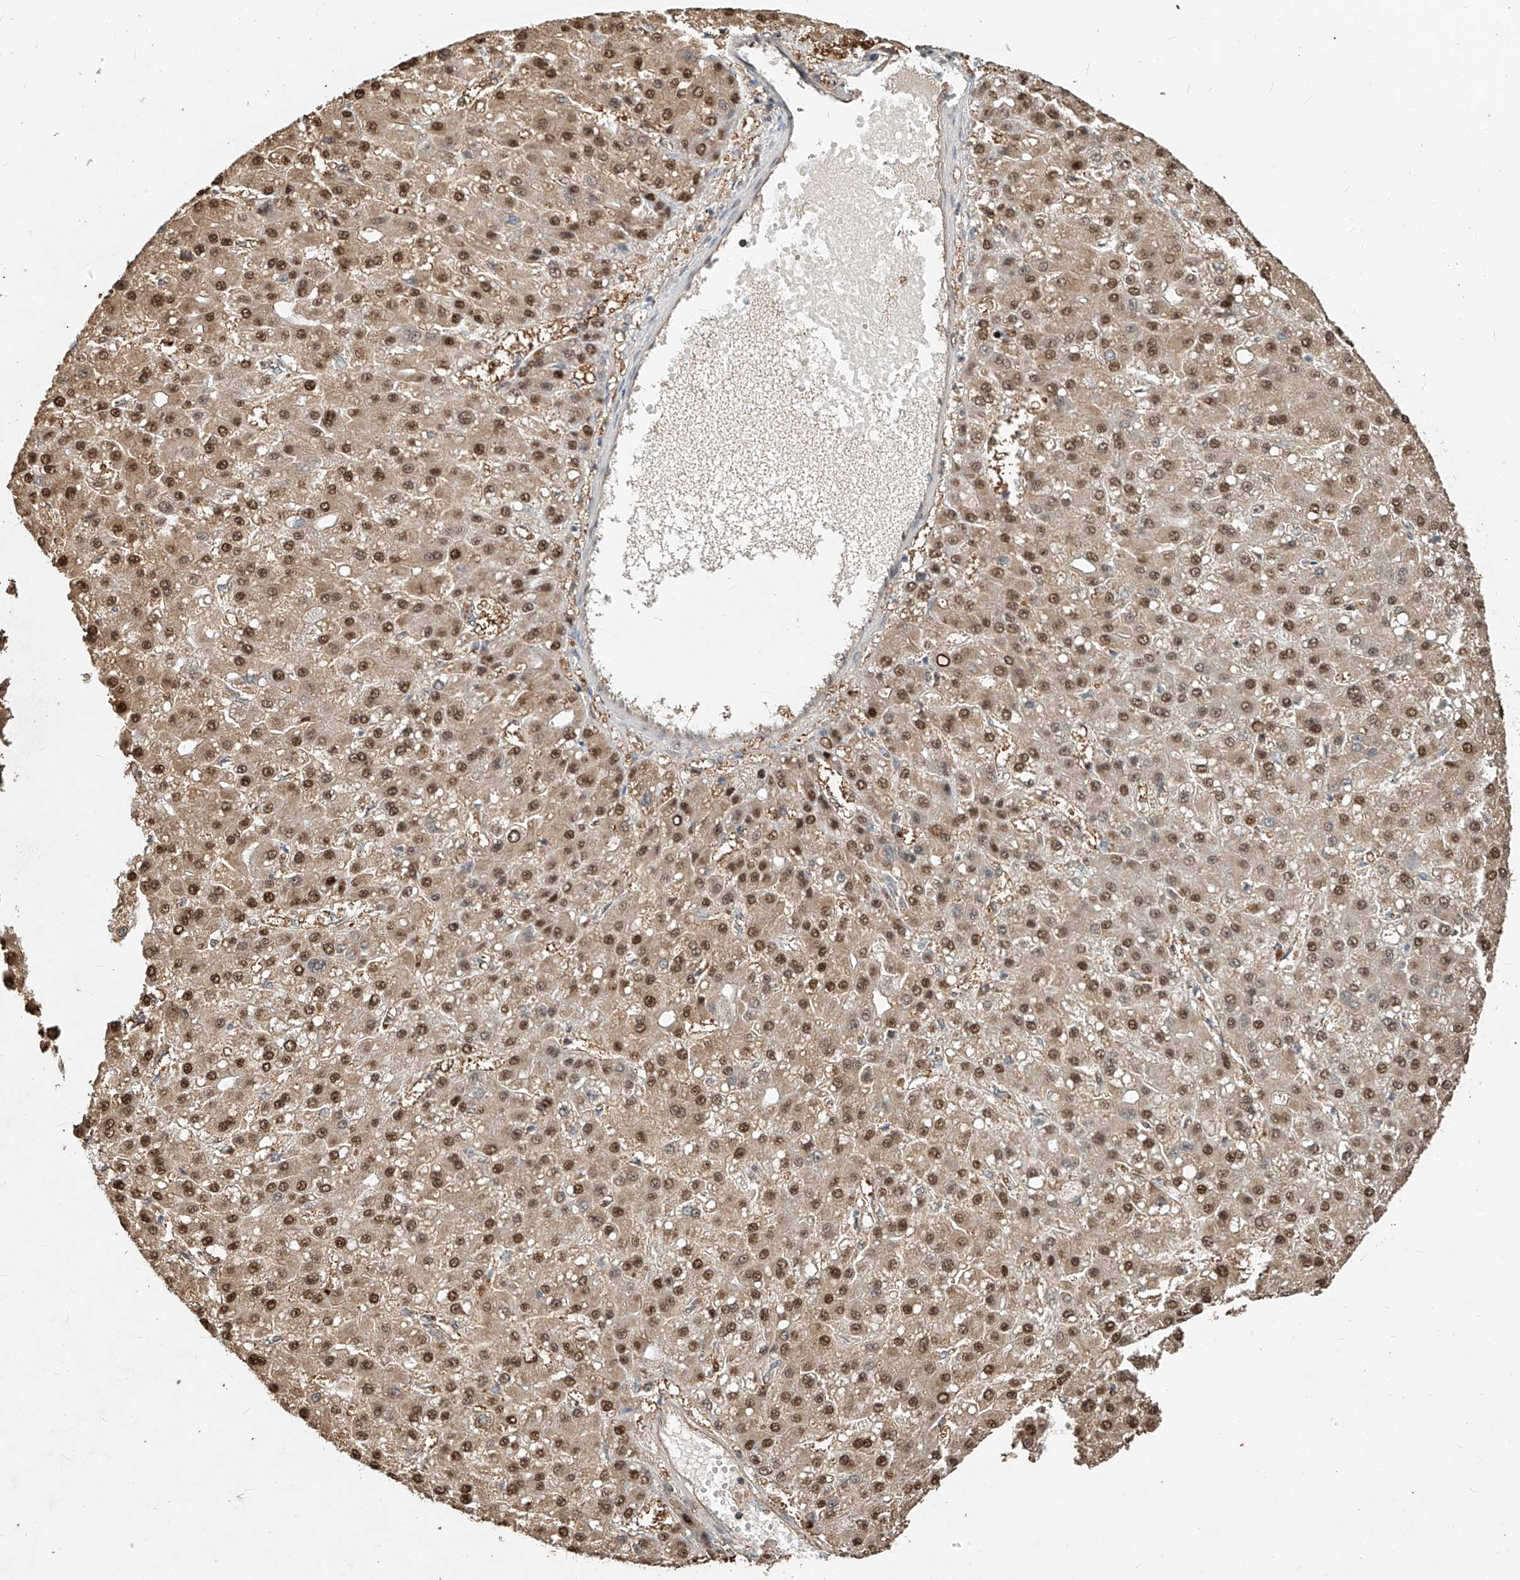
{"staining": {"intensity": "moderate", "quantity": ">75%", "location": "nuclear"}, "tissue": "liver cancer", "cell_type": "Tumor cells", "image_type": "cancer", "snomed": [{"axis": "morphology", "description": "Carcinoma, Hepatocellular, NOS"}, {"axis": "topography", "description": "Liver"}], "caption": "Hepatocellular carcinoma (liver) stained for a protein exhibits moderate nuclear positivity in tumor cells.", "gene": "RMND1", "patient": {"sex": "male", "age": 67}}